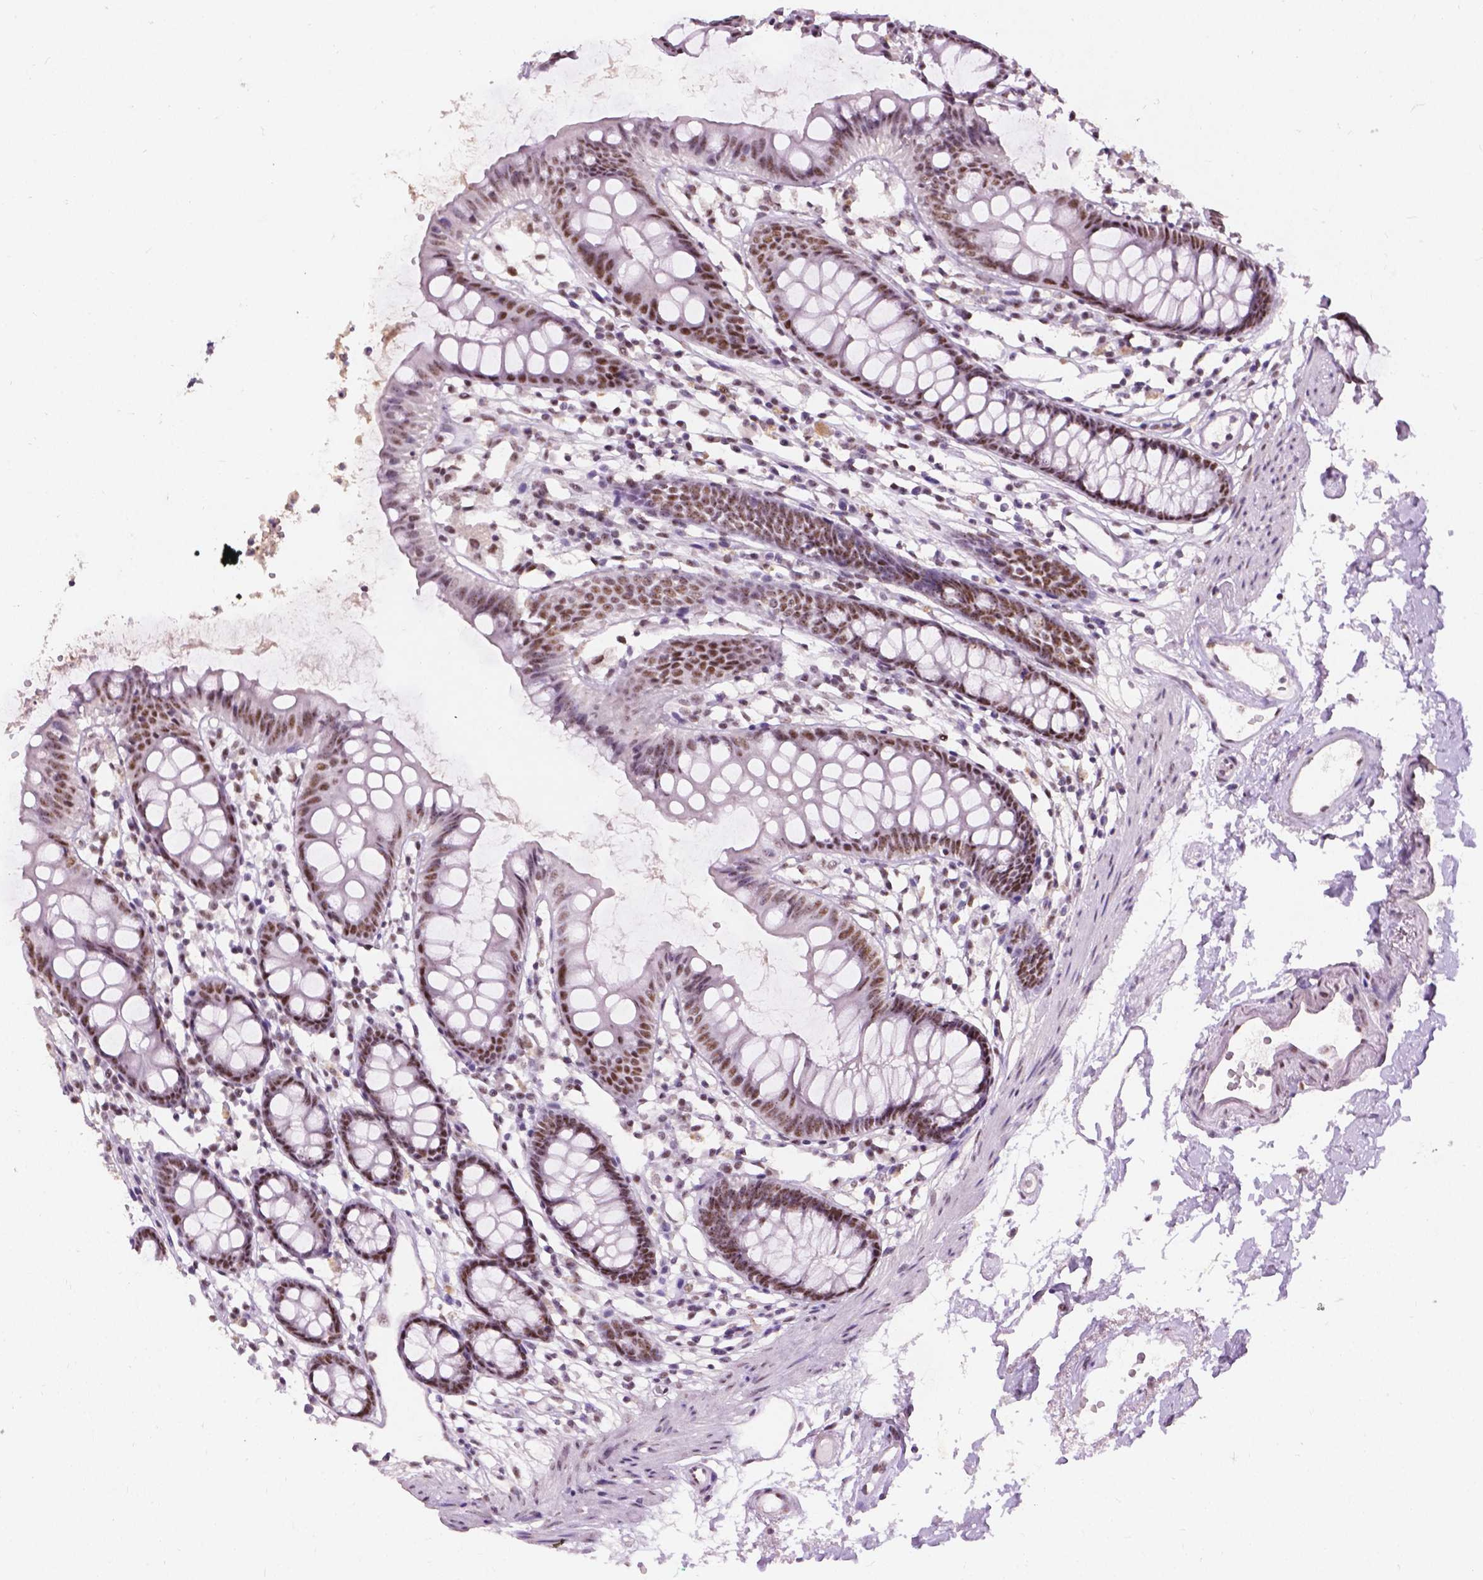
{"staining": {"intensity": "negative", "quantity": "none", "location": "none"}, "tissue": "colon", "cell_type": "Endothelial cells", "image_type": "normal", "snomed": [{"axis": "morphology", "description": "Normal tissue, NOS"}, {"axis": "topography", "description": "Colon"}], "caption": "This image is of normal colon stained with IHC to label a protein in brown with the nuclei are counter-stained blue. There is no staining in endothelial cells. (Brightfield microscopy of DAB IHC at high magnification).", "gene": "COIL", "patient": {"sex": "female", "age": 84}}